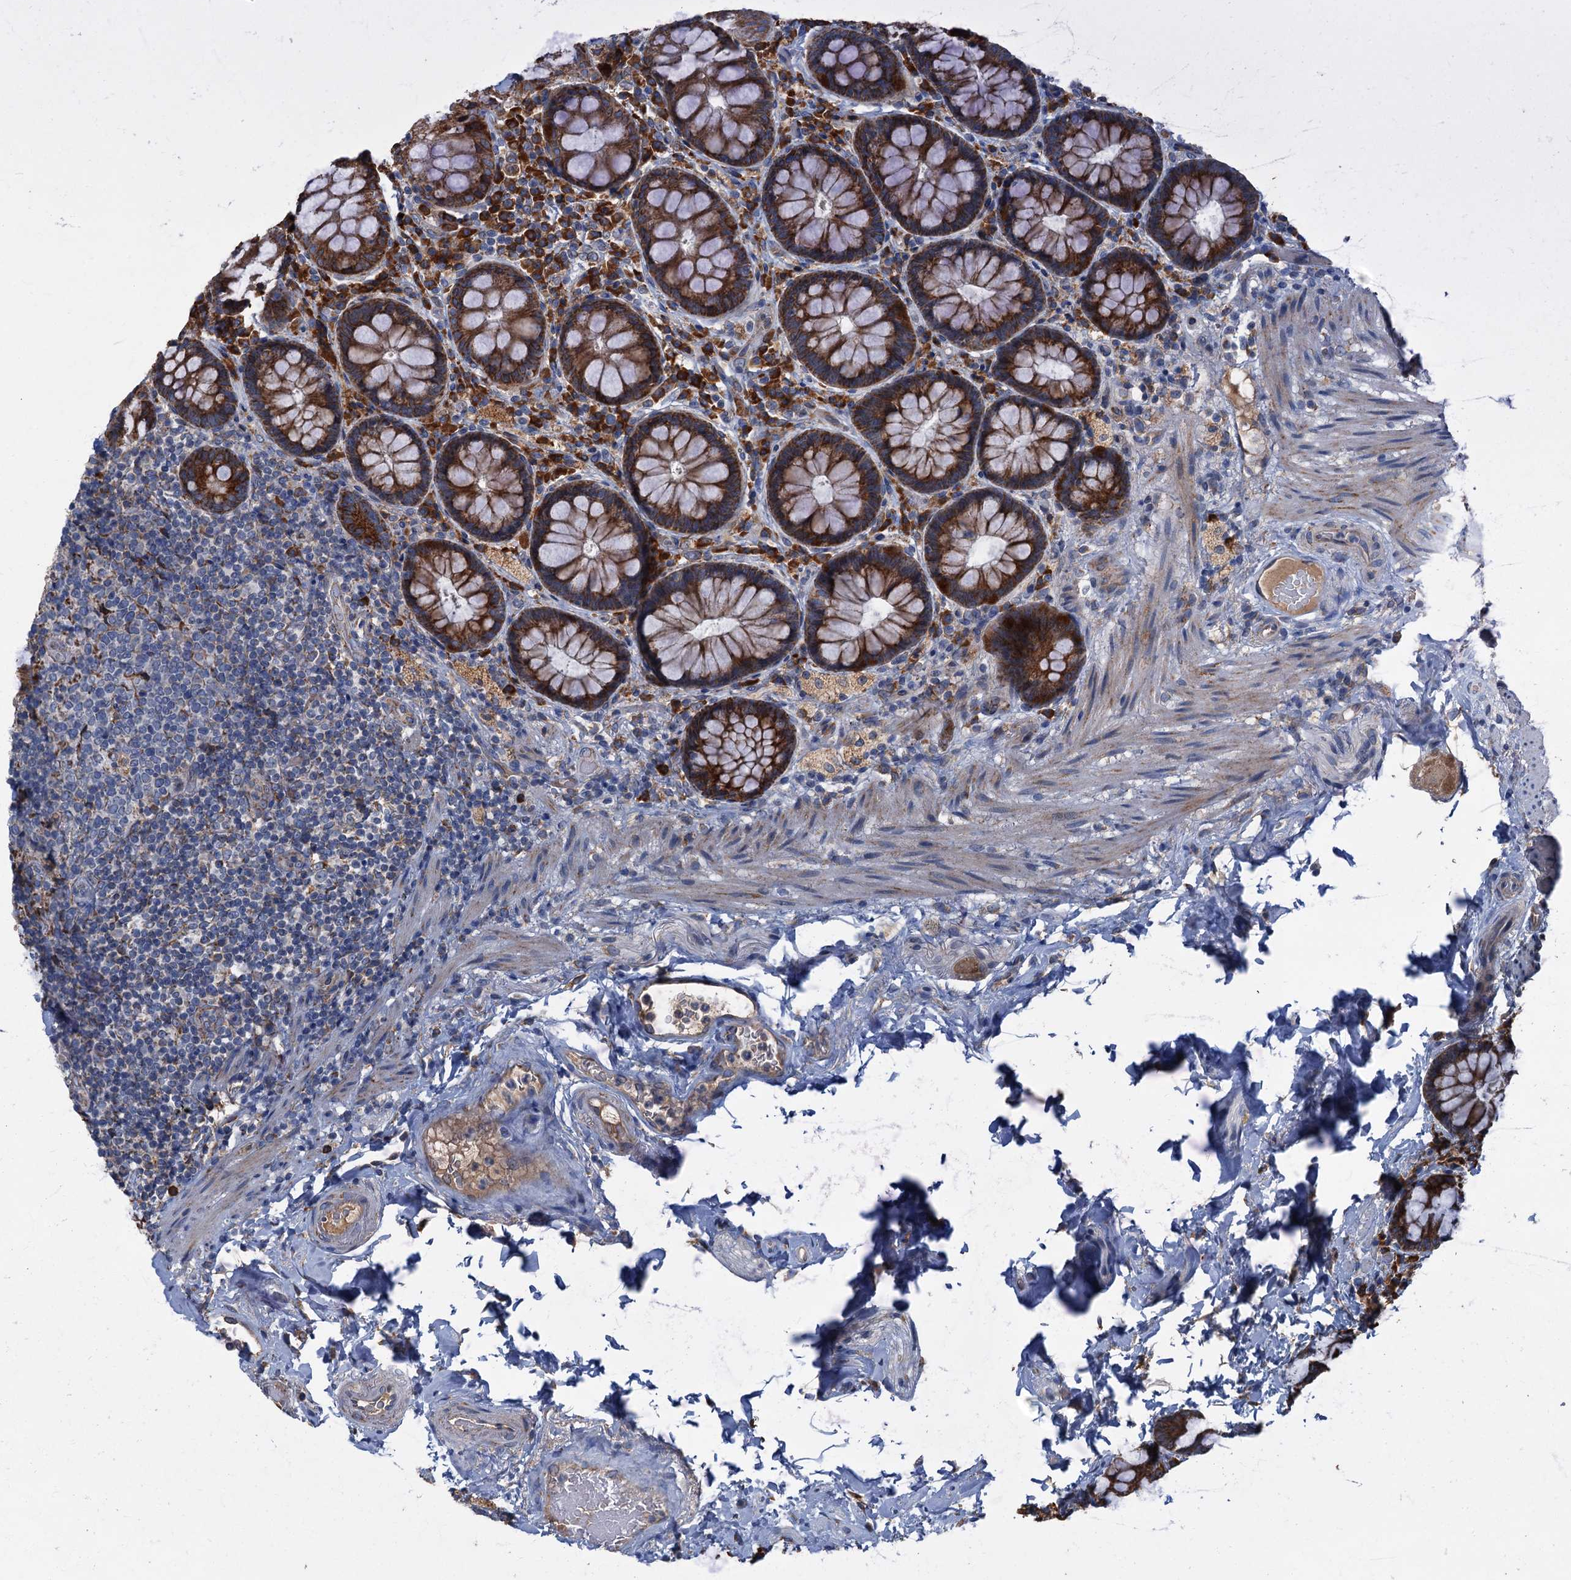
{"staining": {"intensity": "strong", "quantity": ">75%", "location": "cytoplasmic/membranous"}, "tissue": "rectum", "cell_type": "Glandular cells", "image_type": "normal", "snomed": [{"axis": "morphology", "description": "Normal tissue, NOS"}, {"axis": "topography", "description": "Rectum"}], "caption": "Benign rectum was stained to show a protein in brown. There is high levels of strong cytoplasmic/membranous positivity in about >75% of glandular cells. (Brightfield microscopy of DAB IHC at high magnification).", "gene": "SPDYC", "patient": {"sex": "male", "age": 83}}